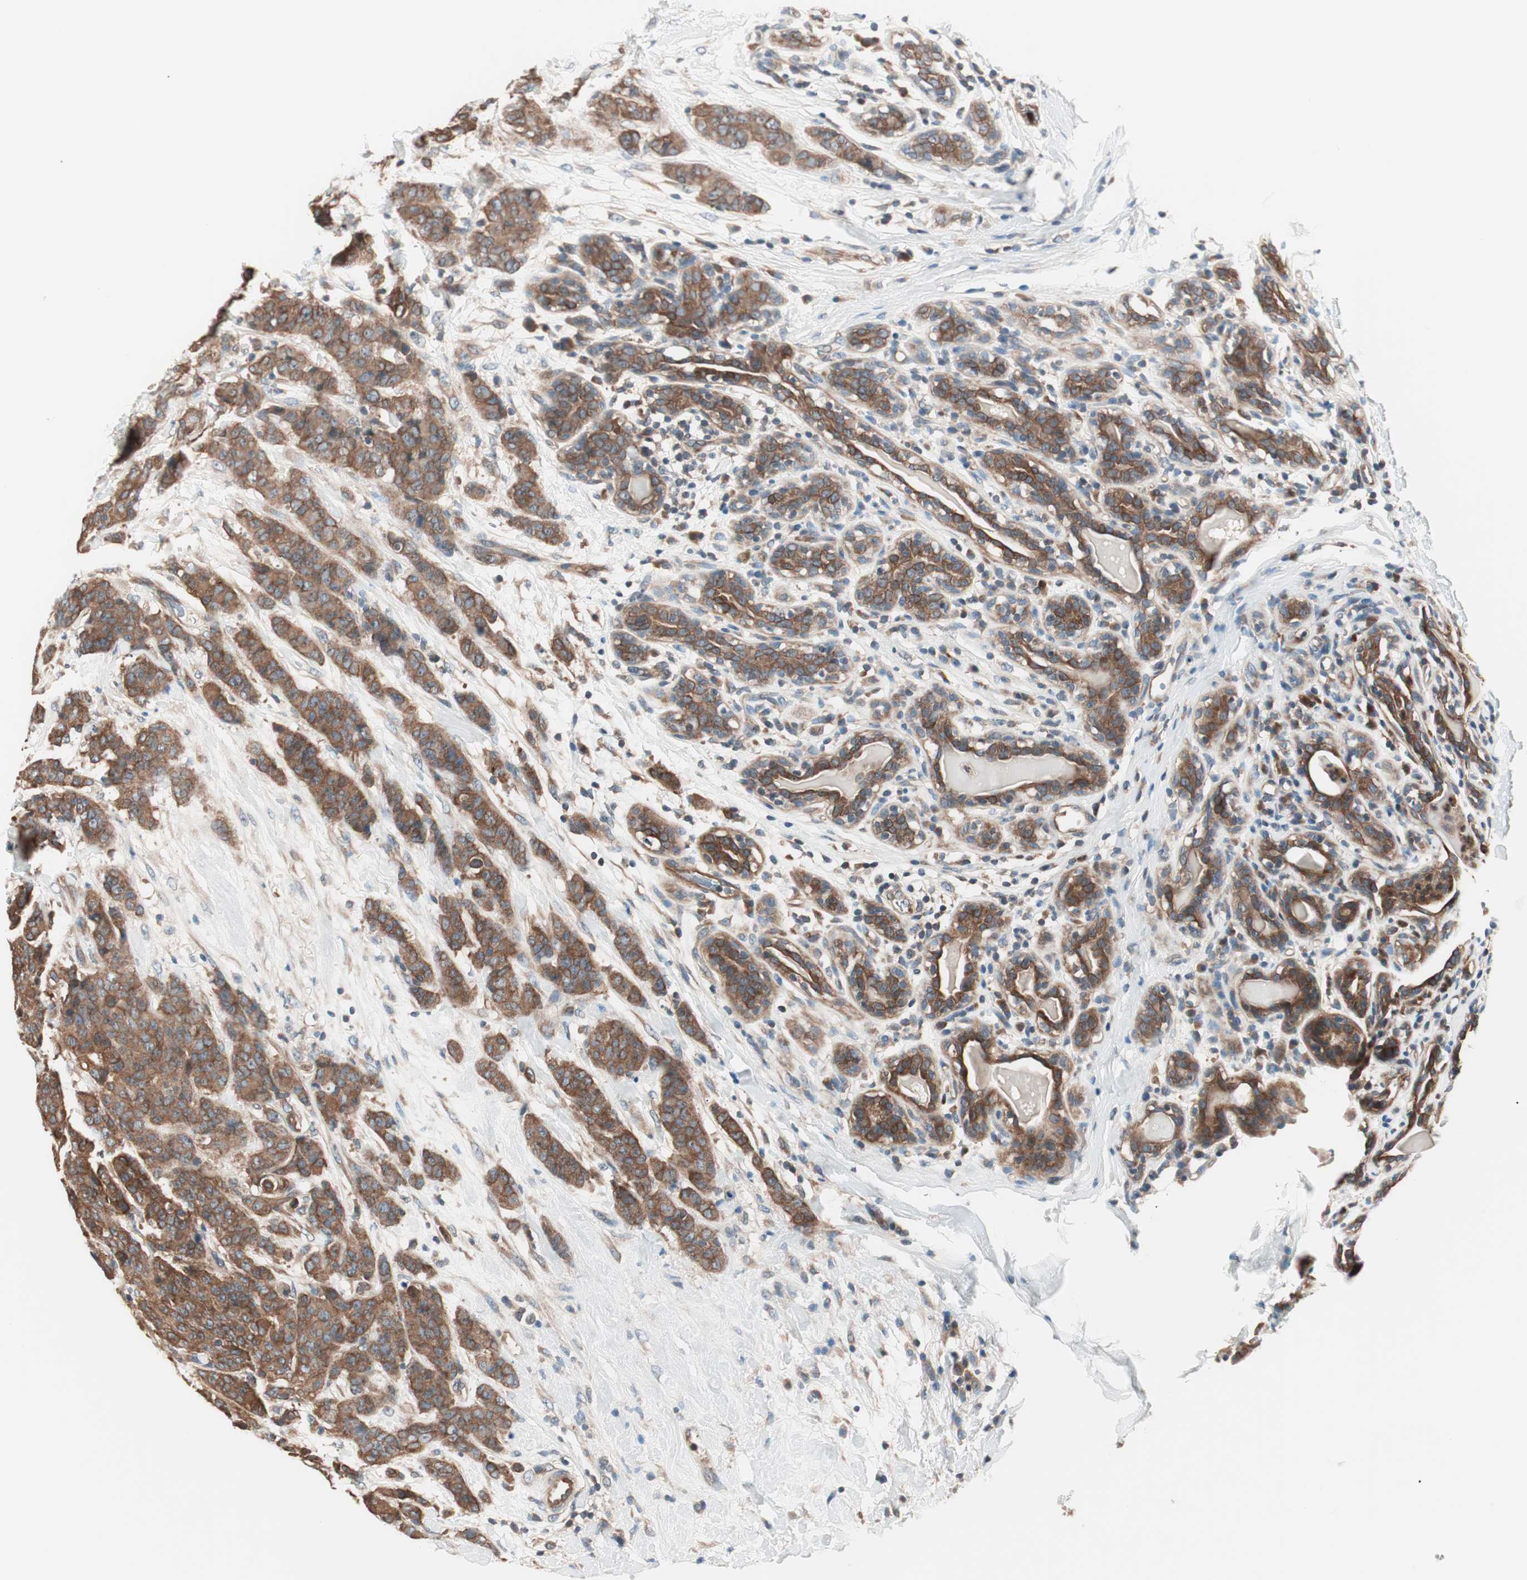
{"staining": {"intensity": "strong", "quantity": ">75%", "location": "cytoplasmic/membranous"}, "tissue": "breast cancer", "cell_type": "Tumor cells", "image_type": "cancer", "snomed": [{"axis": "morphology", "description": "Duct carcinoma"}, {"axis": "topography", "description": "Breast"}], "caption": "Immunohistochemistry (IHC) of human breast cancer (intraductal carcinoma) displays high levels of strong cytoplasmic/membranous expression in approximately >75% of tumor cells. (IHC, brightfield microscopy, high magnification).", "gene": "TSG101", "patient": {"sex": "female", "age": 40}}